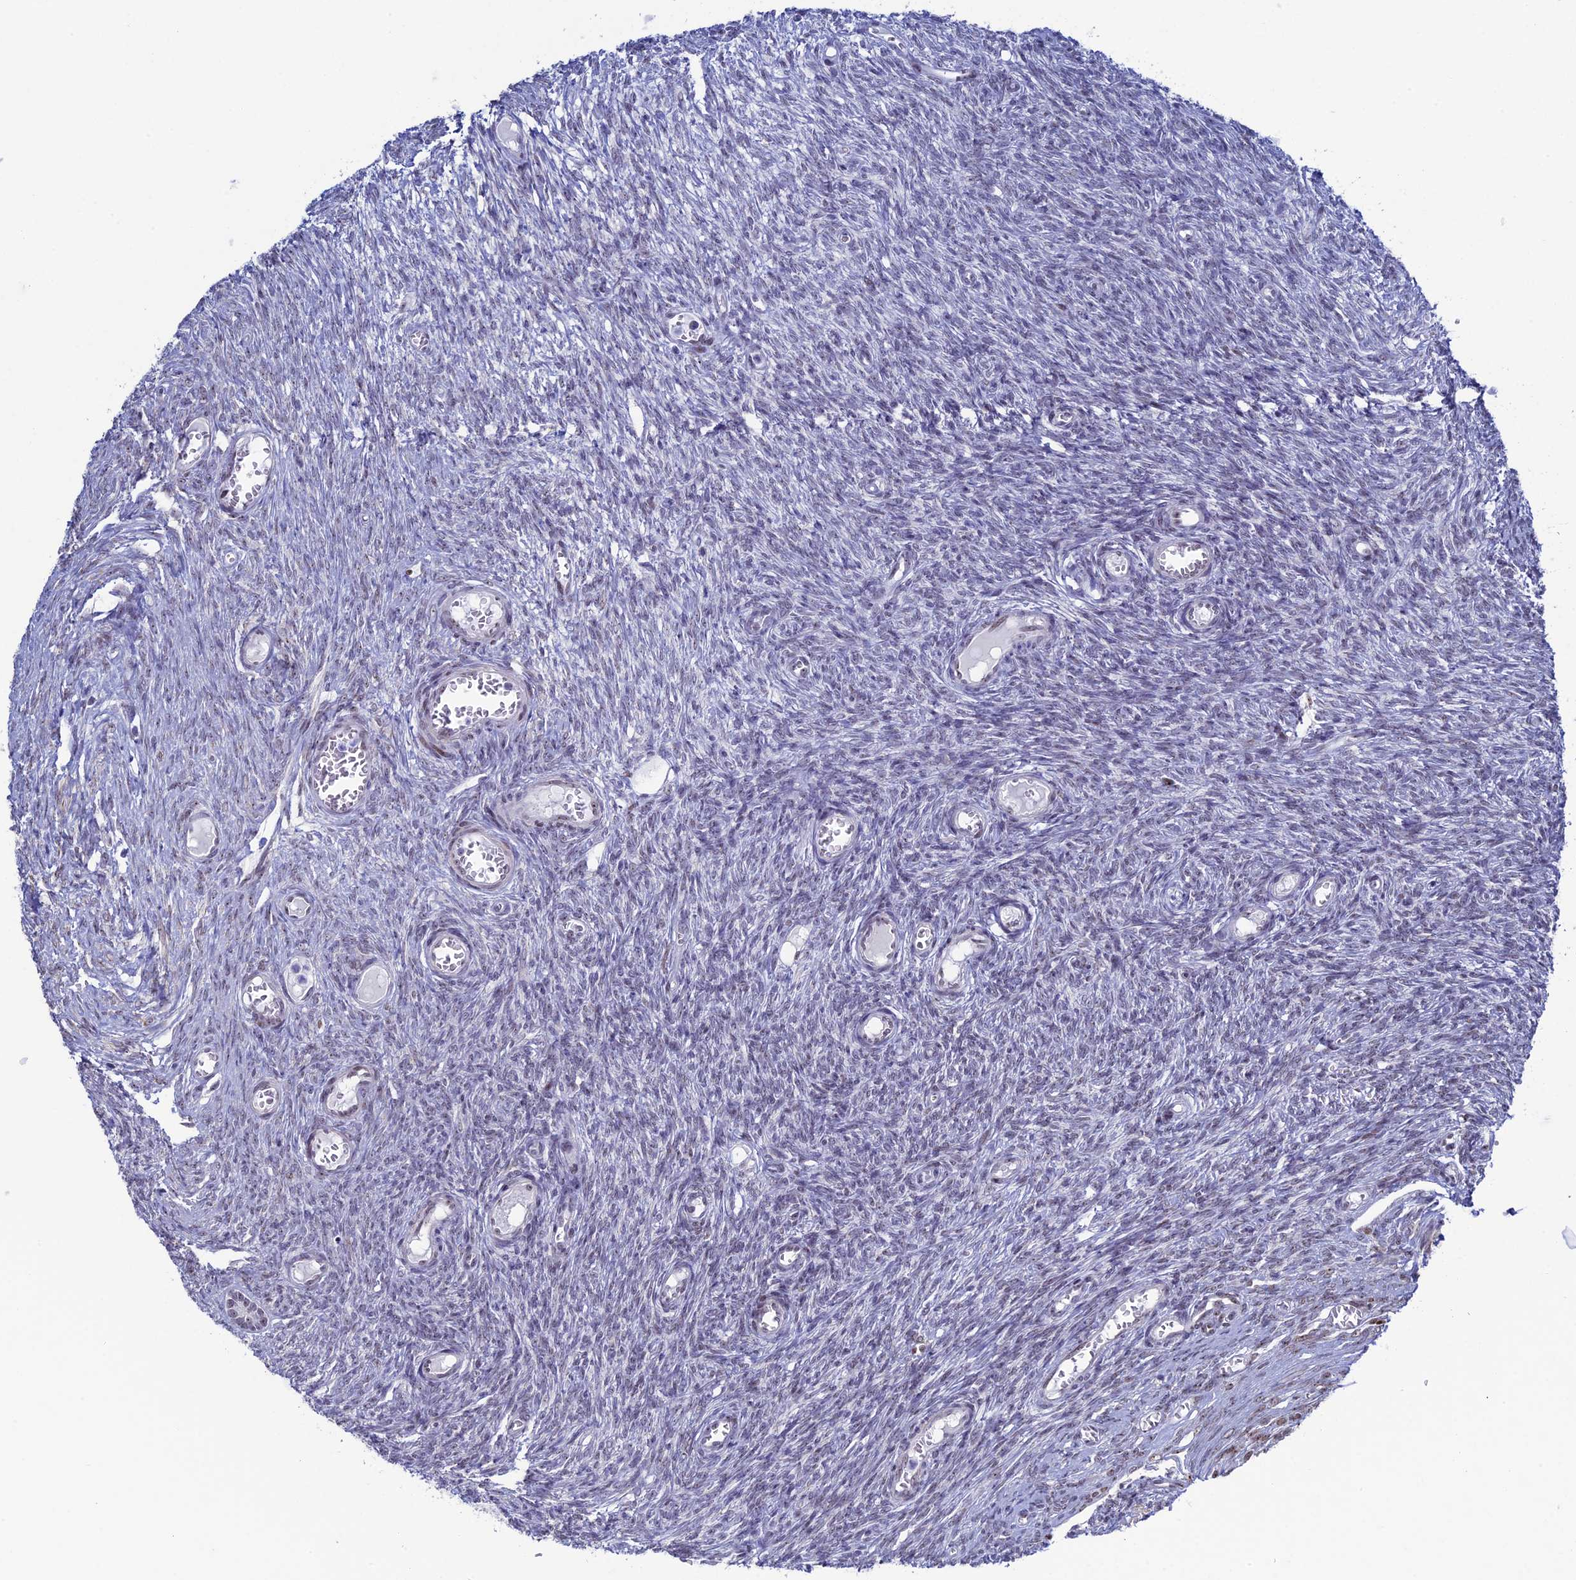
{"staining": {"intensity": "moderate", "quantity": "<25%", "location": "nuclear"}, "tissue": "ovary", "cell_type": "Follicle cells", "image_type": "normal", "snomed": [{"axis": "morphology", "description": "Normal tissue, NOS"}, {"axis": "topography", "description": "Ovary"}], "caption": "IHC micrograph of benign ovary: ovary stained using IHC reveals low levels of moderate protein expression localized specifically in the nuclear of follicle cells, appearing as a nuclear brown color.", "gene": "CCDC86", "patient": {"sex": "female", "age": 44}}